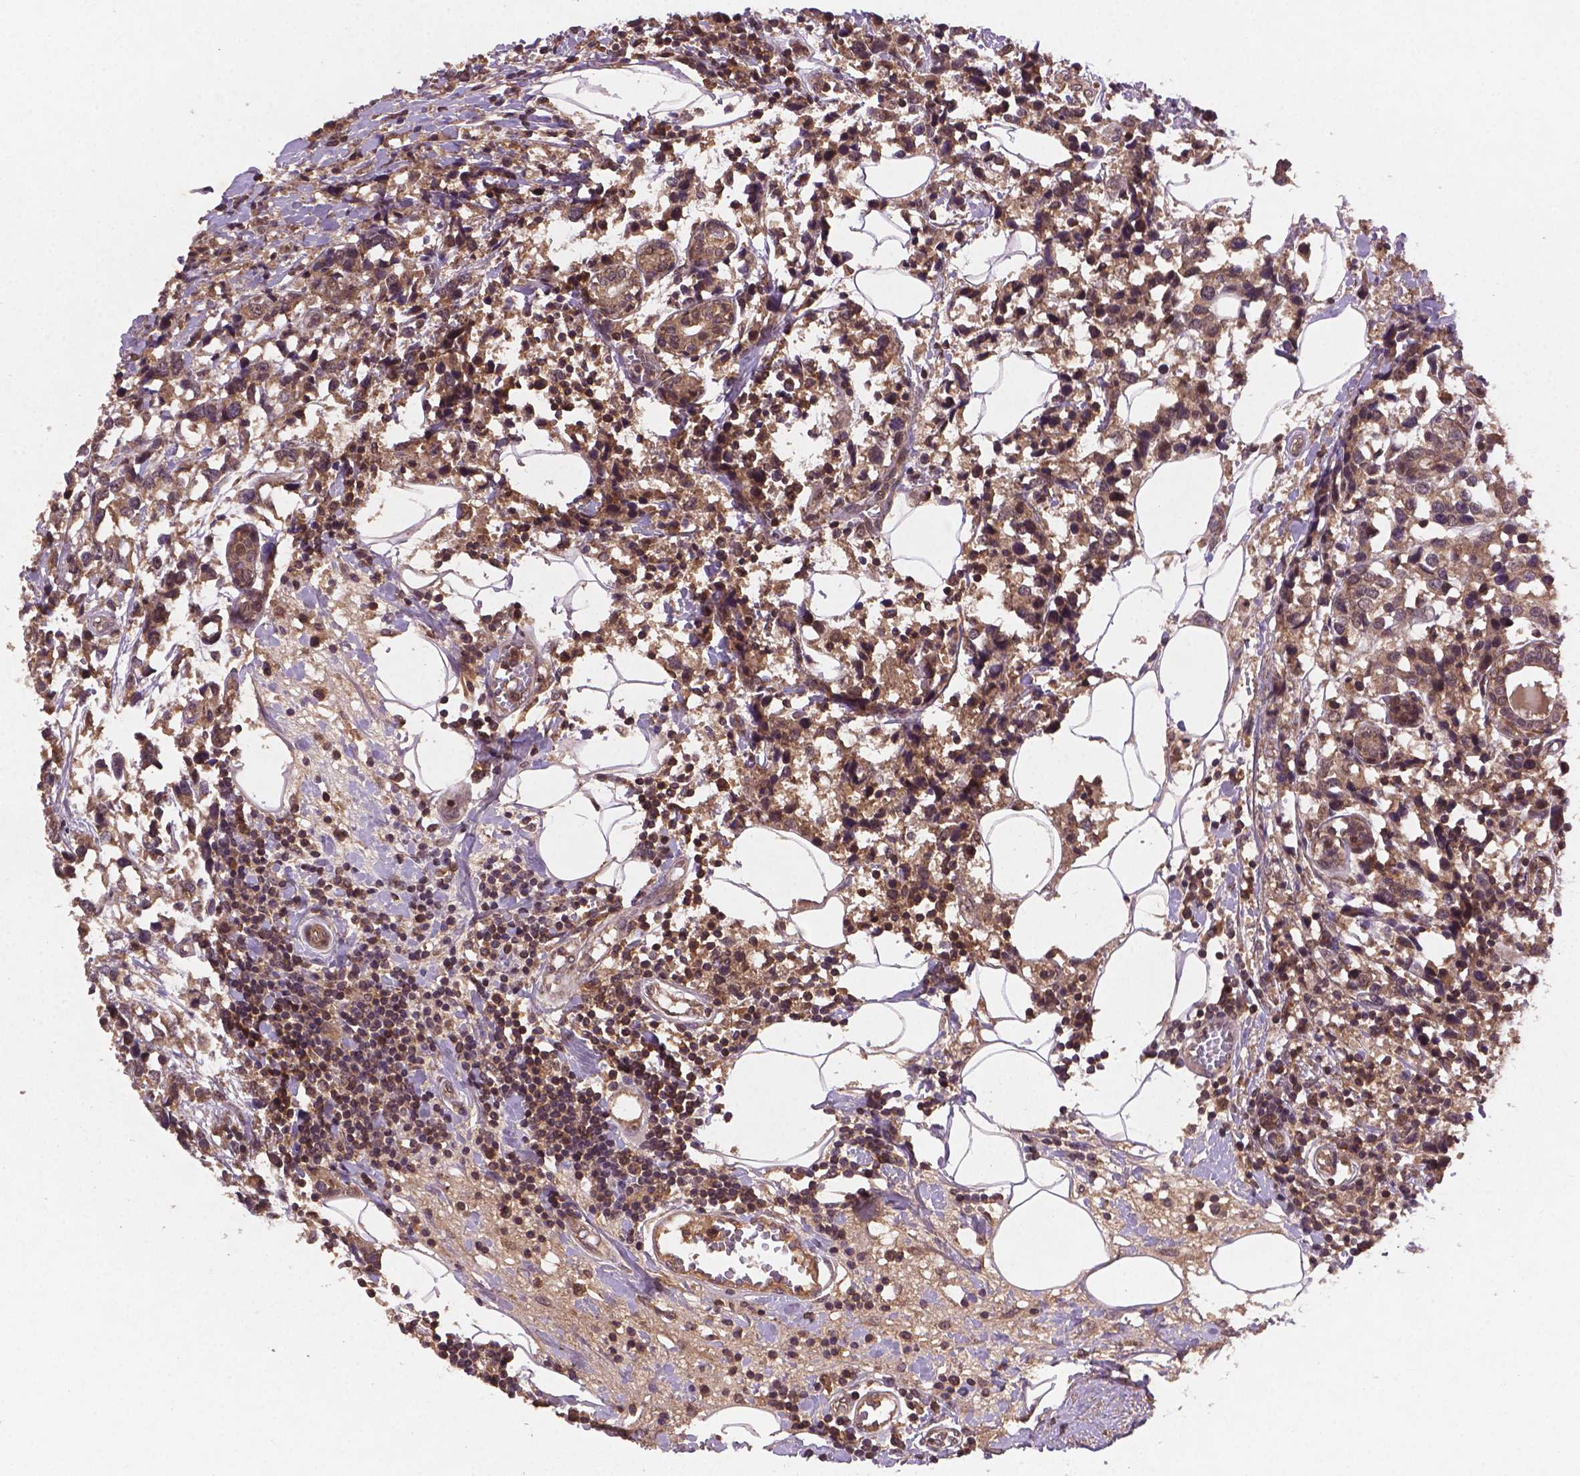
{"staining": {"intensity": "moderate", "quantity": ">75%", "location": "cytoplasmic/membranous,nuclear"}, "tissue": "breast cancer", "cell_type": "Tumor cells", "image_type": "cancer", "snomed": [{"axis": "morphology", "description": "Lobular carcinoma"}, {"axis": "topography", "description": "Breast"}], "caption": "Breast cancer stained with immunohistochemistry (IHC) shows moderate cytoplasmic/membranous and nuclear staining in approximately >75% of tumor cells. The protein is stained brown, and the nuclei are stained in blue (DAB IHC with brightfield microscopy, high magnification).", "gene": "NIPAL2", "patient": {"sex": "female", "age": 59}}